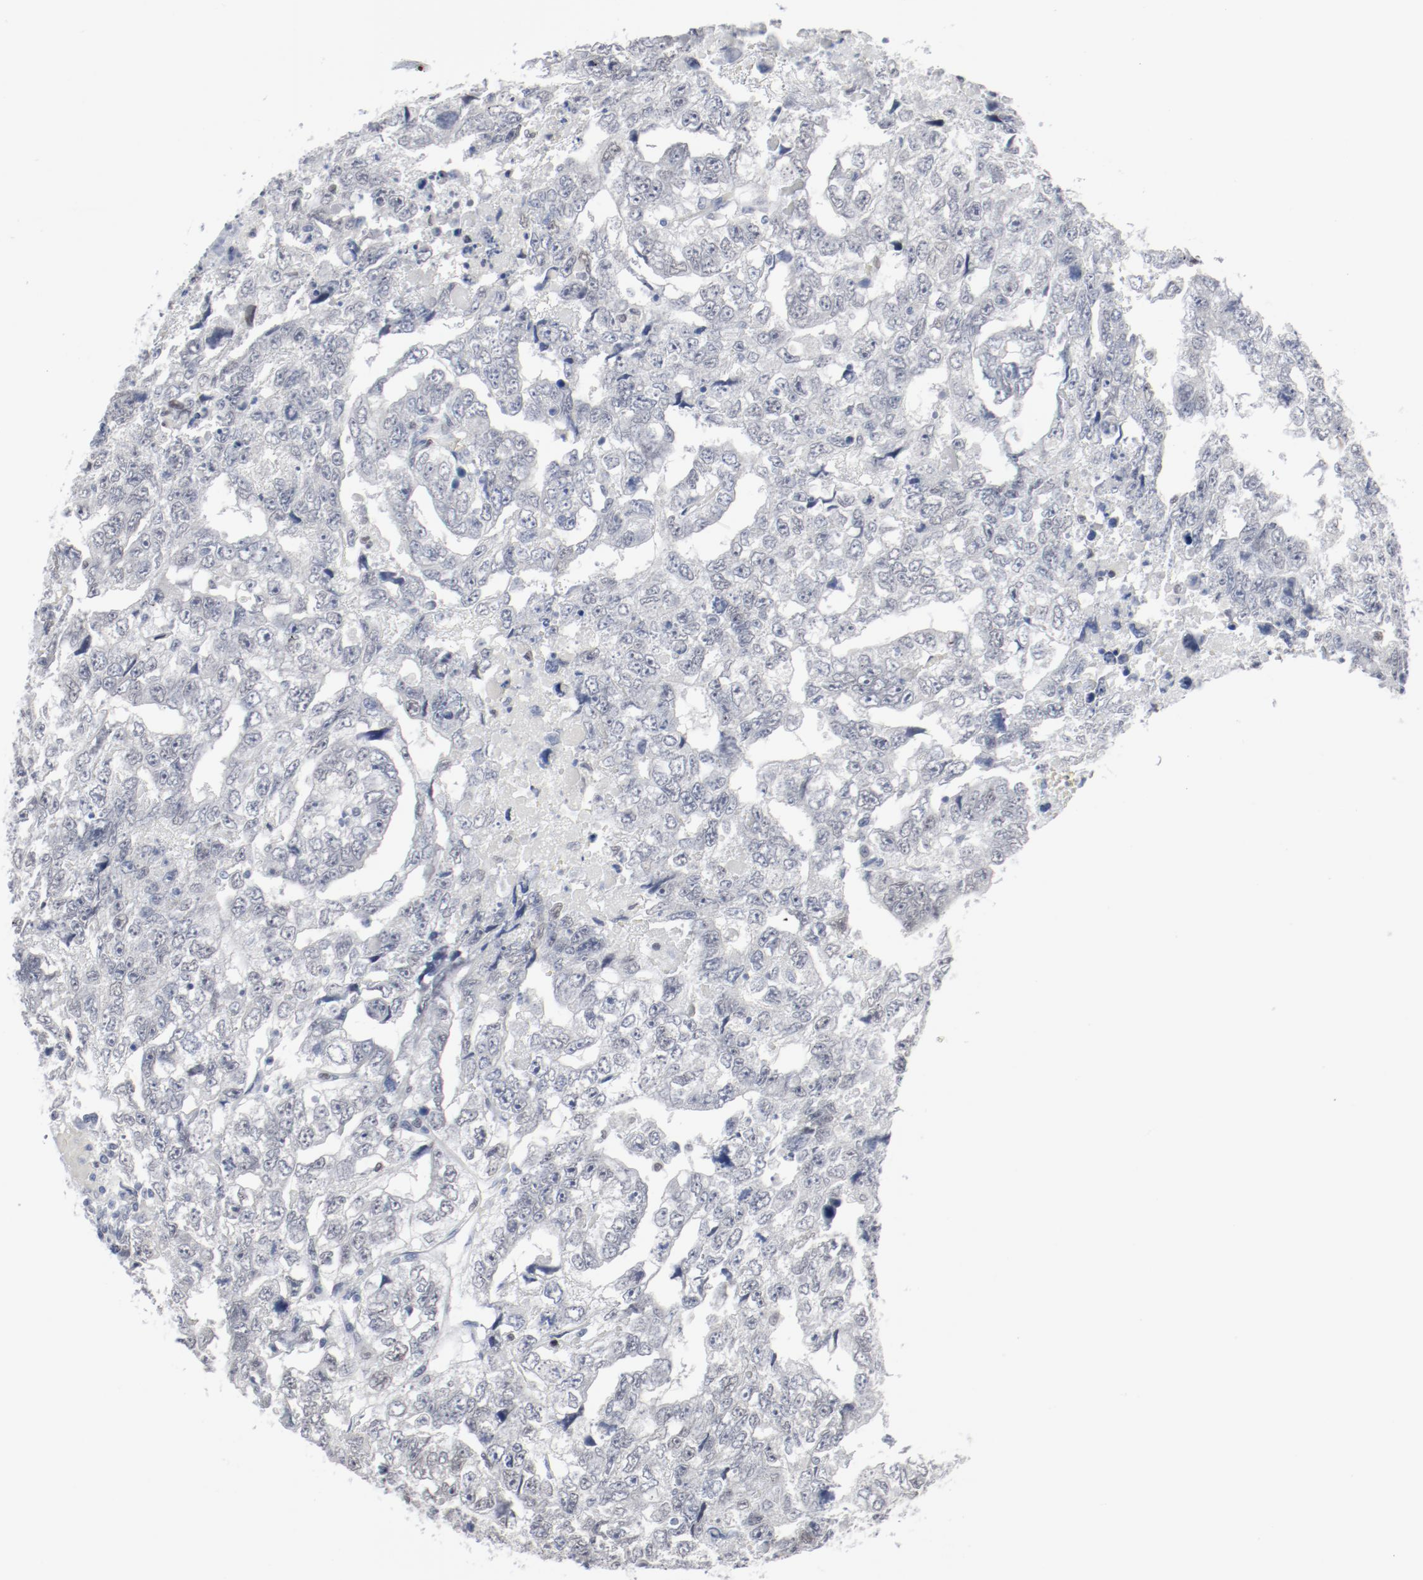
{"staining": {"intensity": "negative", "quantity": "none", "location": "none"}, "tissue": "testis cancer", "cell_type": "Tumor cells", "image_type": "cancer", "snomed": [{"axis": "morphology", "description": "Carcinoma, Embryonal, NOS"}, {"axis": "topography", "description": "Testis"}], "caption": "IHC of human testis cancer (embryonal carcinoma) shows no positivity in tumor cells.", "gene": "FOXN2", "patient": {"sex": "male", "age": 36}}